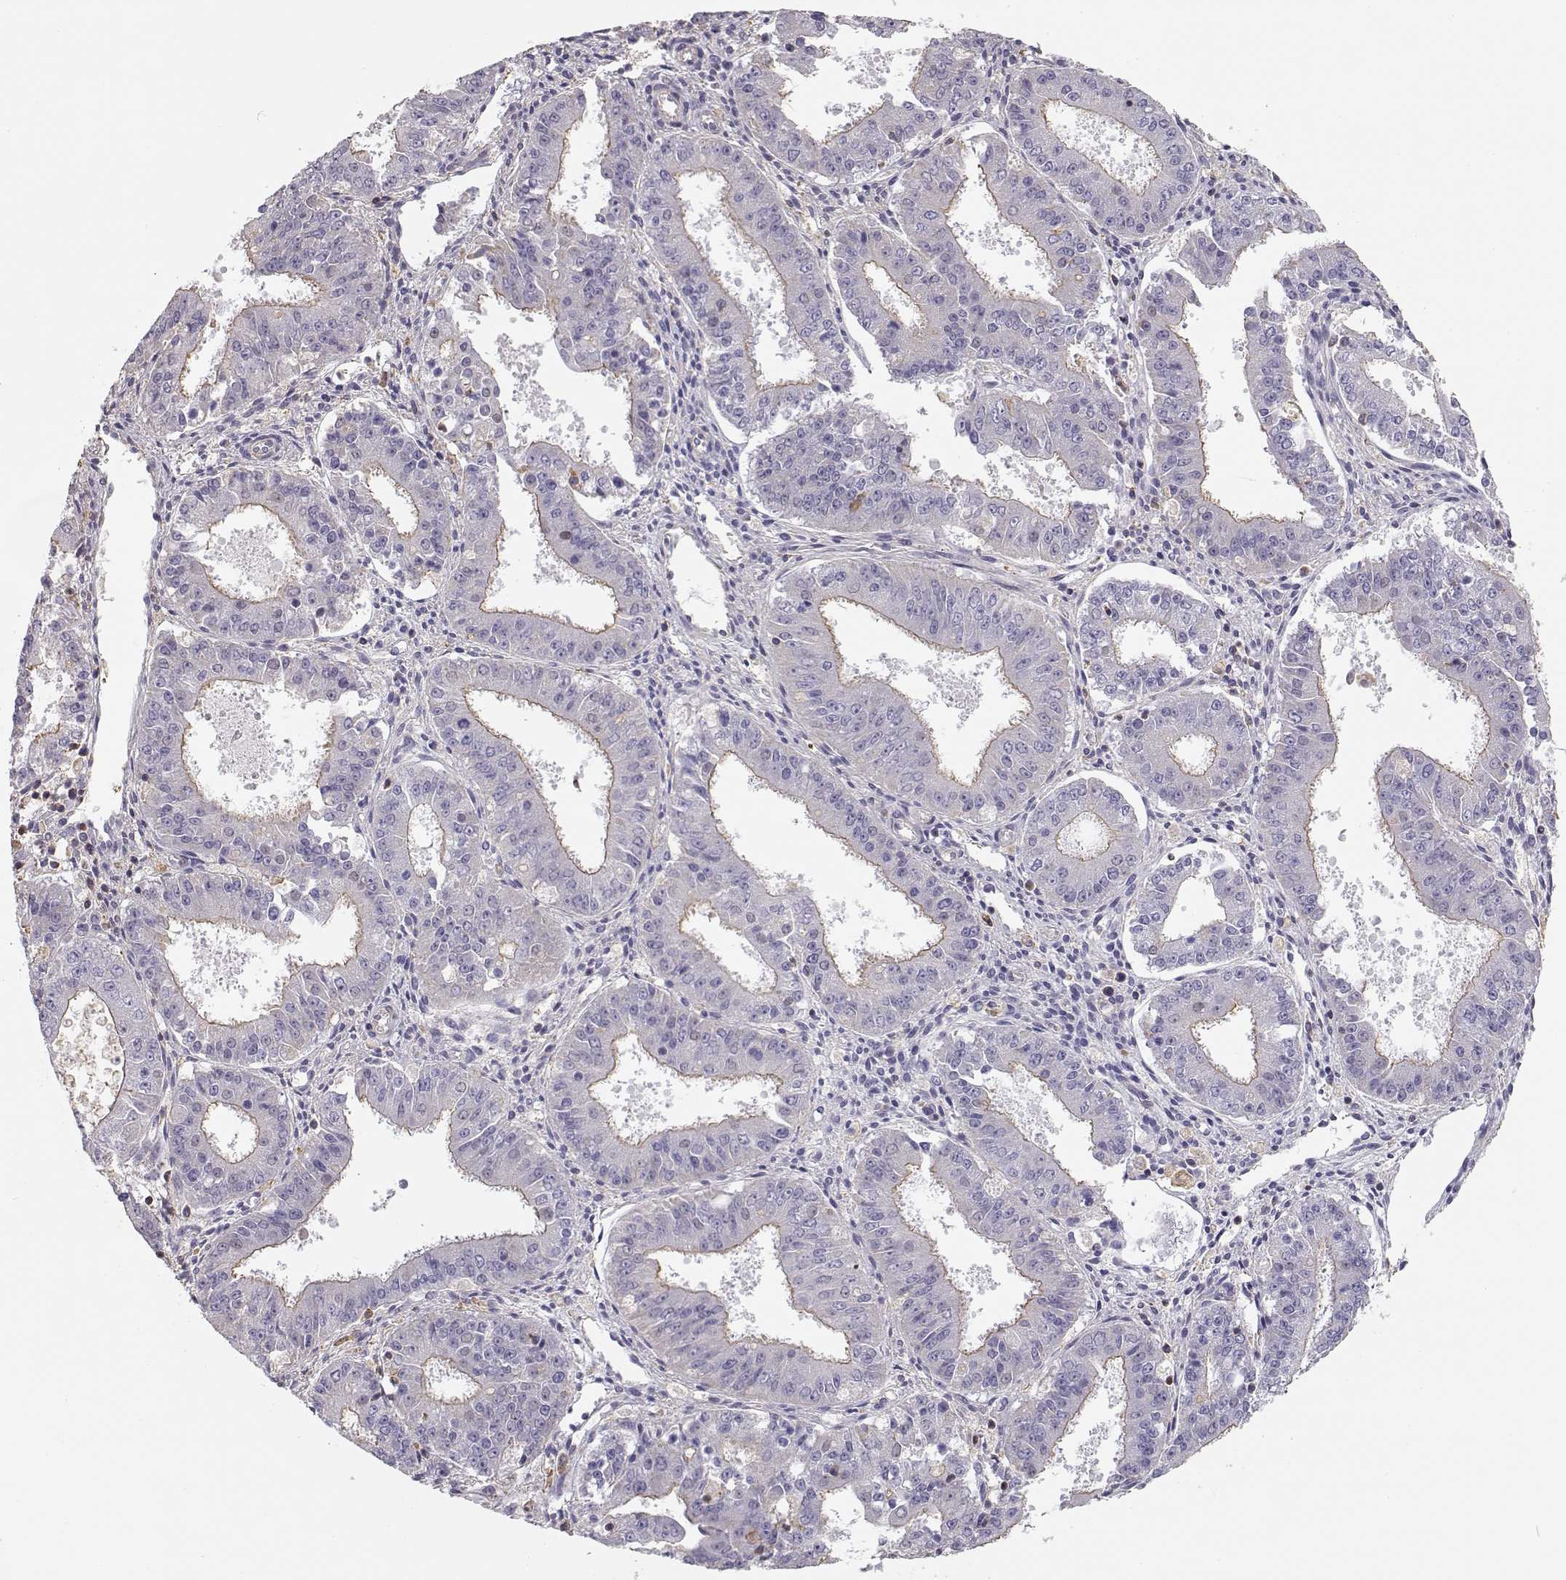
{"staining": {"intensity": "weak", "quantity": "25%-75%", "location": "cytoplasmic/membranous"}, "tissue": "ovarian cancer", "cell_type": "Tumor cells", "image_type": "cancer", "snomed": [{"axis": "morphology", "description": "Carcinoma, endometroid"}, {"axis": "topography", "description": "Ovary"}], "caption": "Ovarian cancer stained with a protein marker reveals weak staining in tumor cells.", "gene": "DAPL1", "patient": {"sex": "female", "age": 42}}